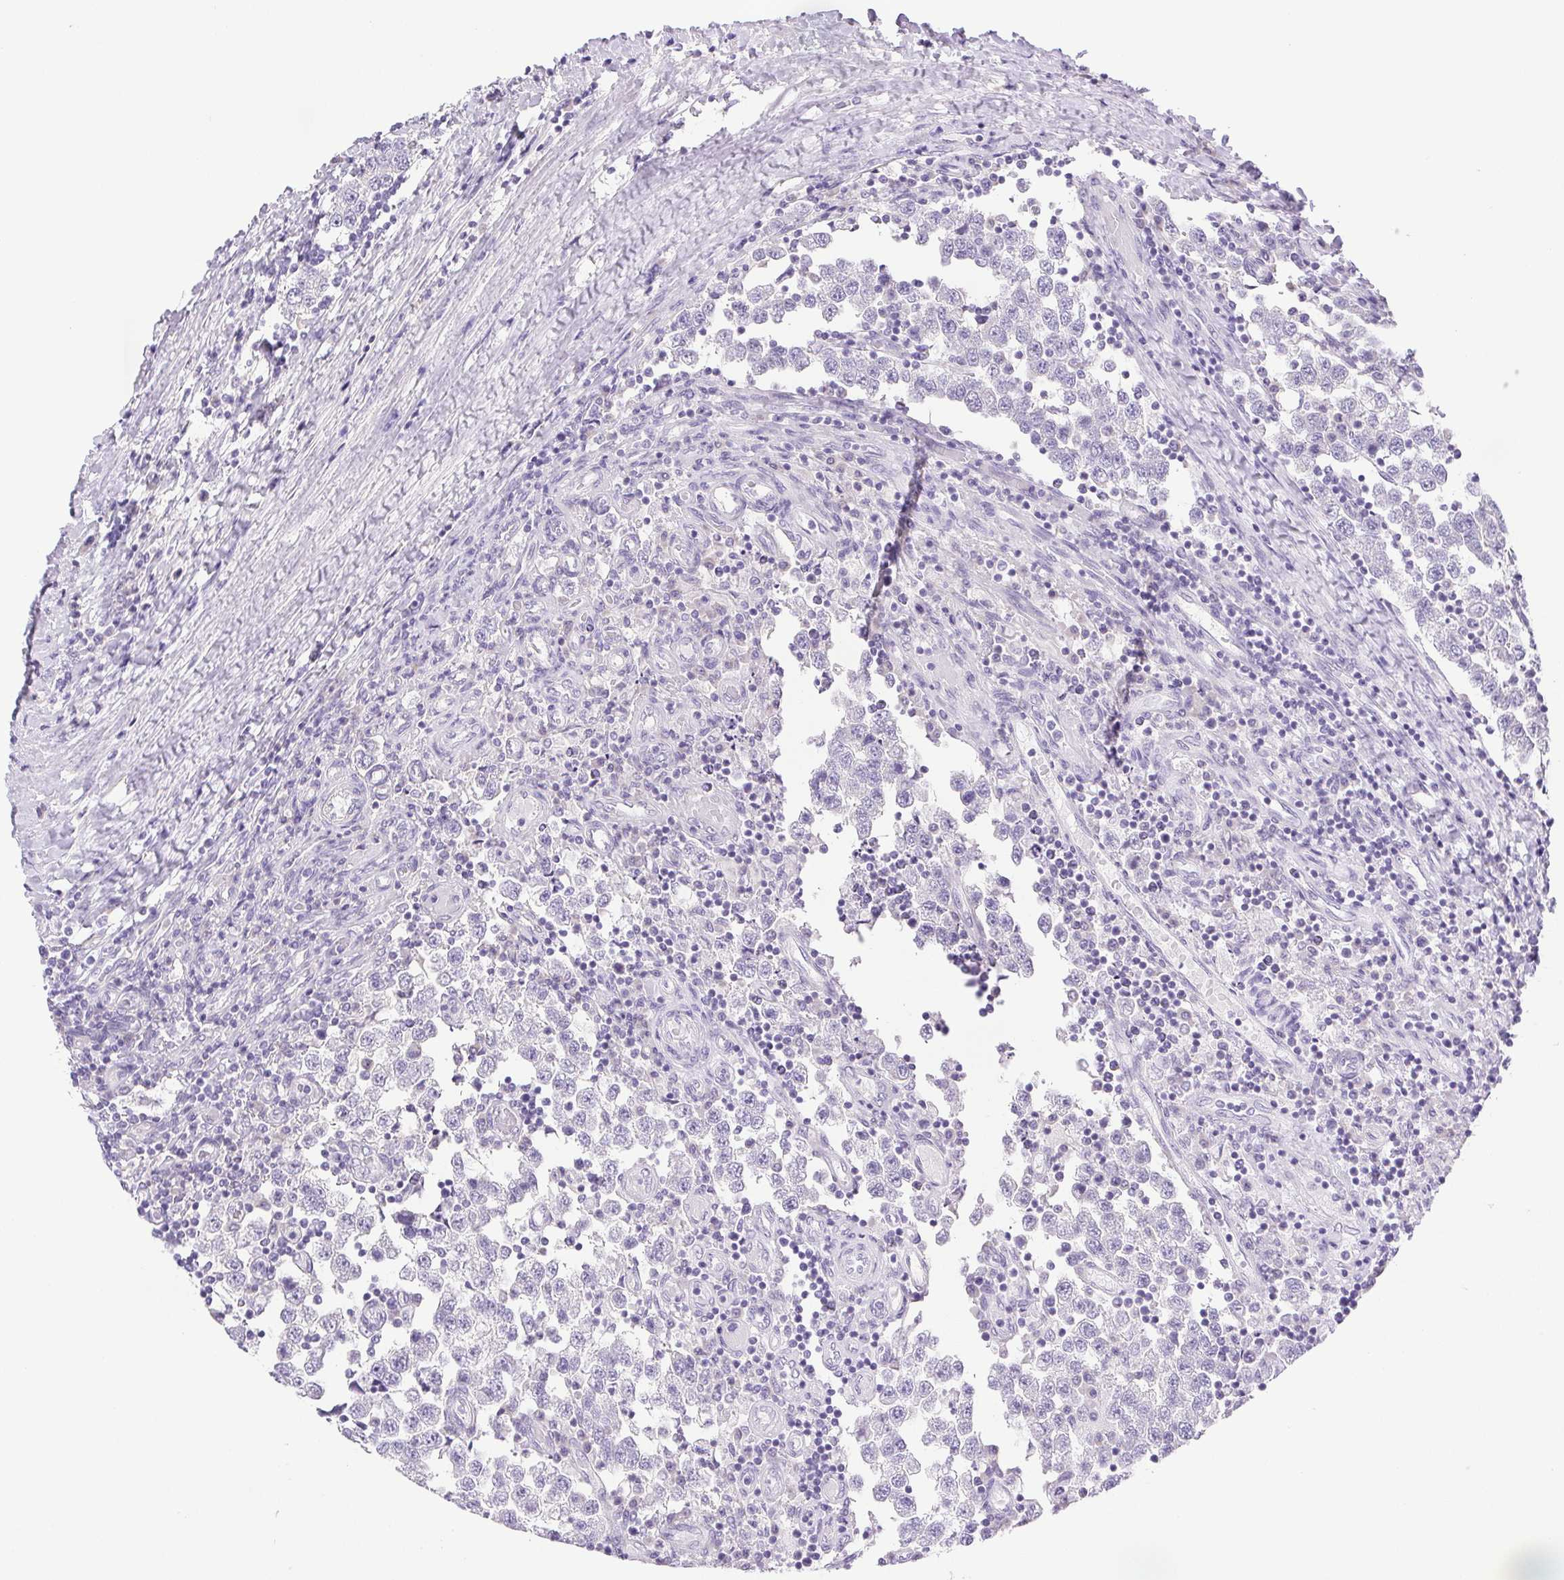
{"staining": {"intensity": "negative", "quantity": "none", "location": "none"}, "tissue": "testis cancer", "cell_type": "Tumor cells", "image_type": "cancer", "snomed": [{"axis": "morphology", "description": "Seminoma, NOS"}, {"axis": "topography", "description": "Testis"}], "caption": "Immunohistochemical staining of testis cancer (seminoma) shows no significant staining in tumor cells.", "gene": "PAPPA2", "patient": {"sex": "male", "age": 34}}